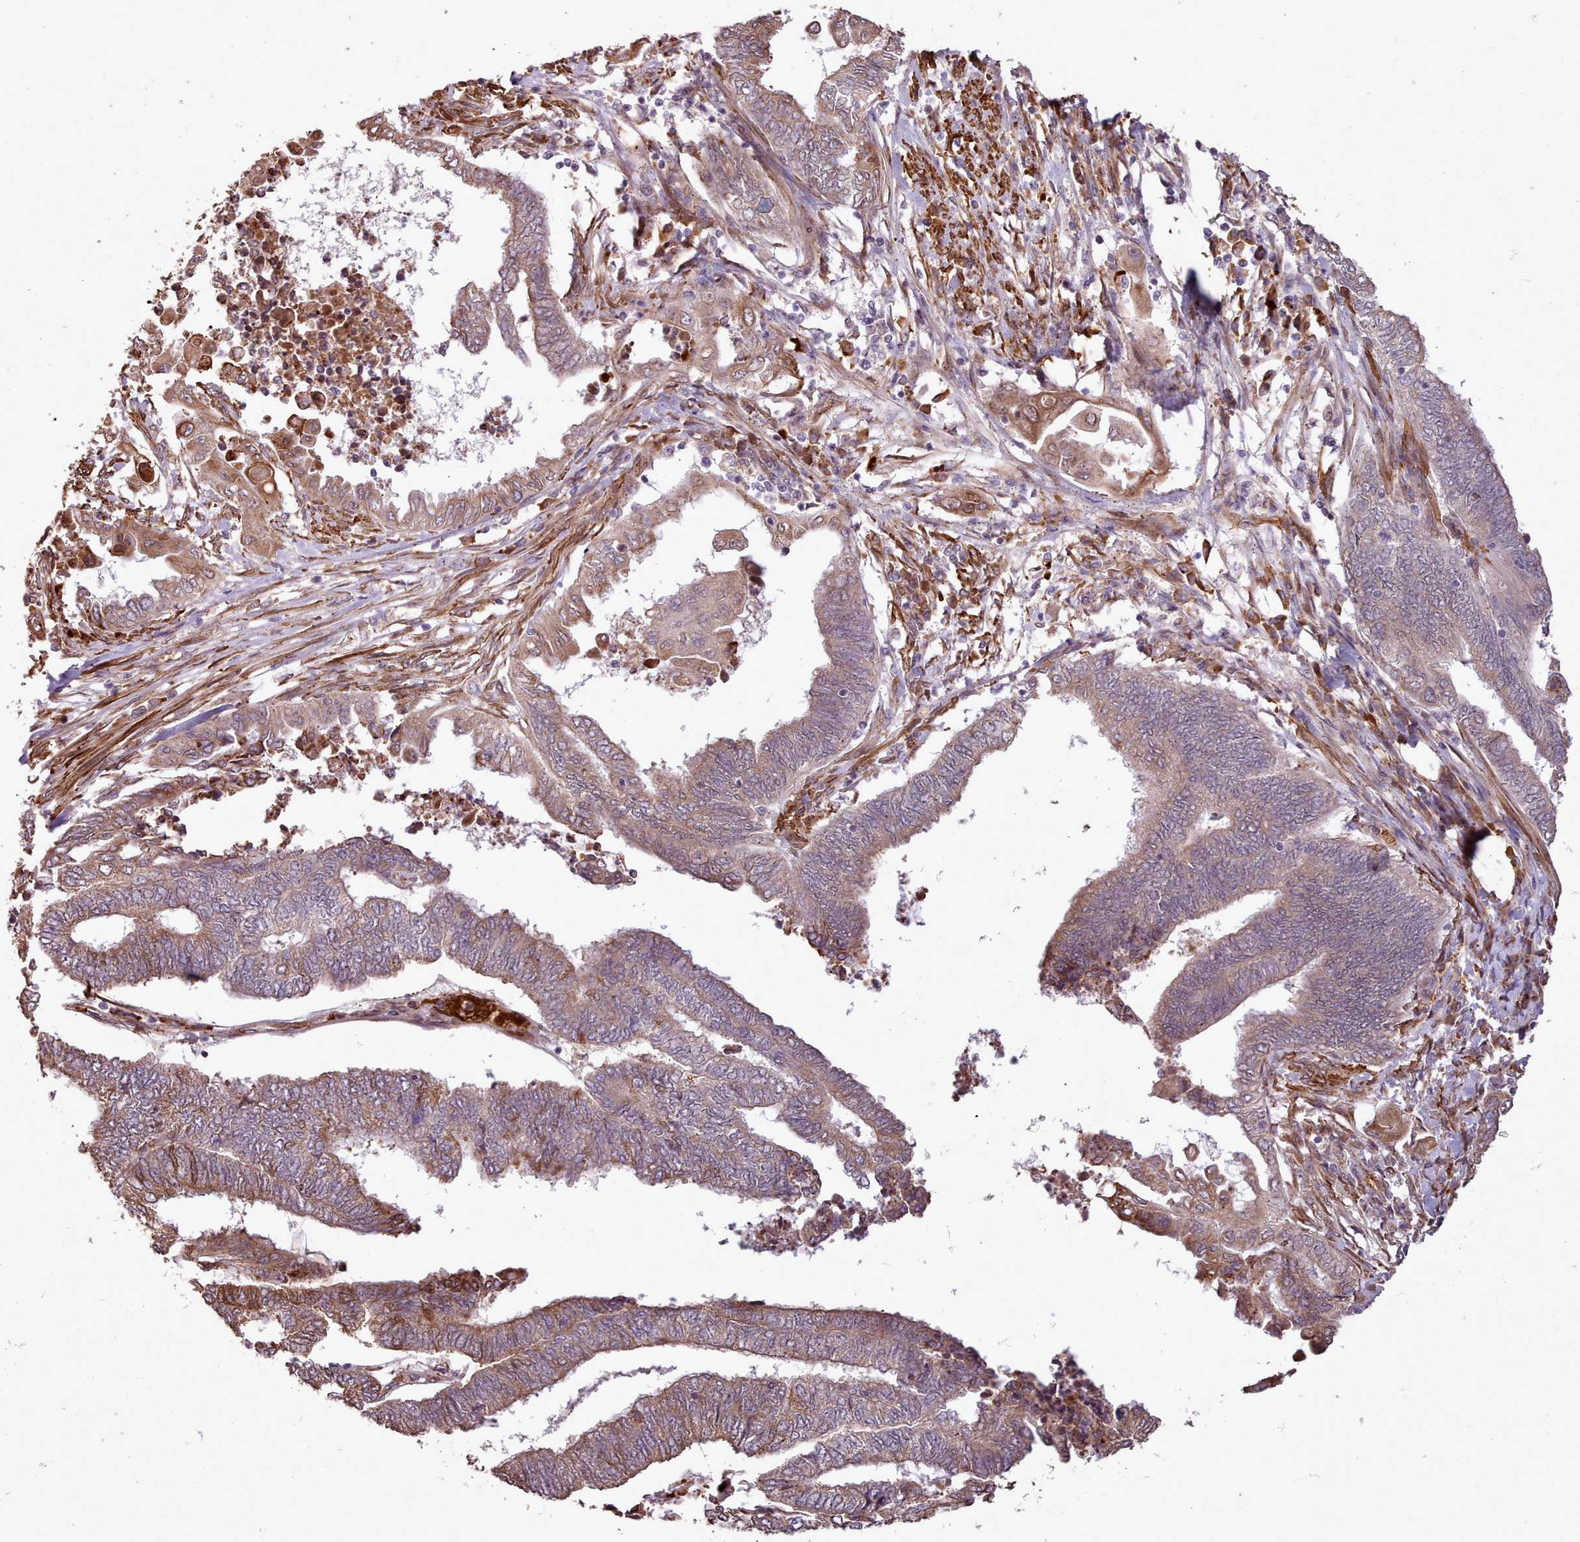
{"staining": {"intensity": "moderate", "quantity": "25%-75%", "location": "cytoplasmic/membranous,nuclear"}, "tissue": "endometrial cancer", "cell_type": "Tumor cells", "image_type": "cancer", "snomed": [{"axis": "morphology", "description": "Adenocarcinoma, NOS"}, {"axis": "topography", "description": "Uterus"}, {"axis": "topography", "description": "Endometrium"}], "caption": "Brown immunohistochemical staining in endometrial adenocarcinoma demonstrates moderate cytoplasmic/membranous and nuclear positivity in about 25%-75% of tumor cells.", "gene": "CABP1", "patient": {"sex": "female", "age": 70}}